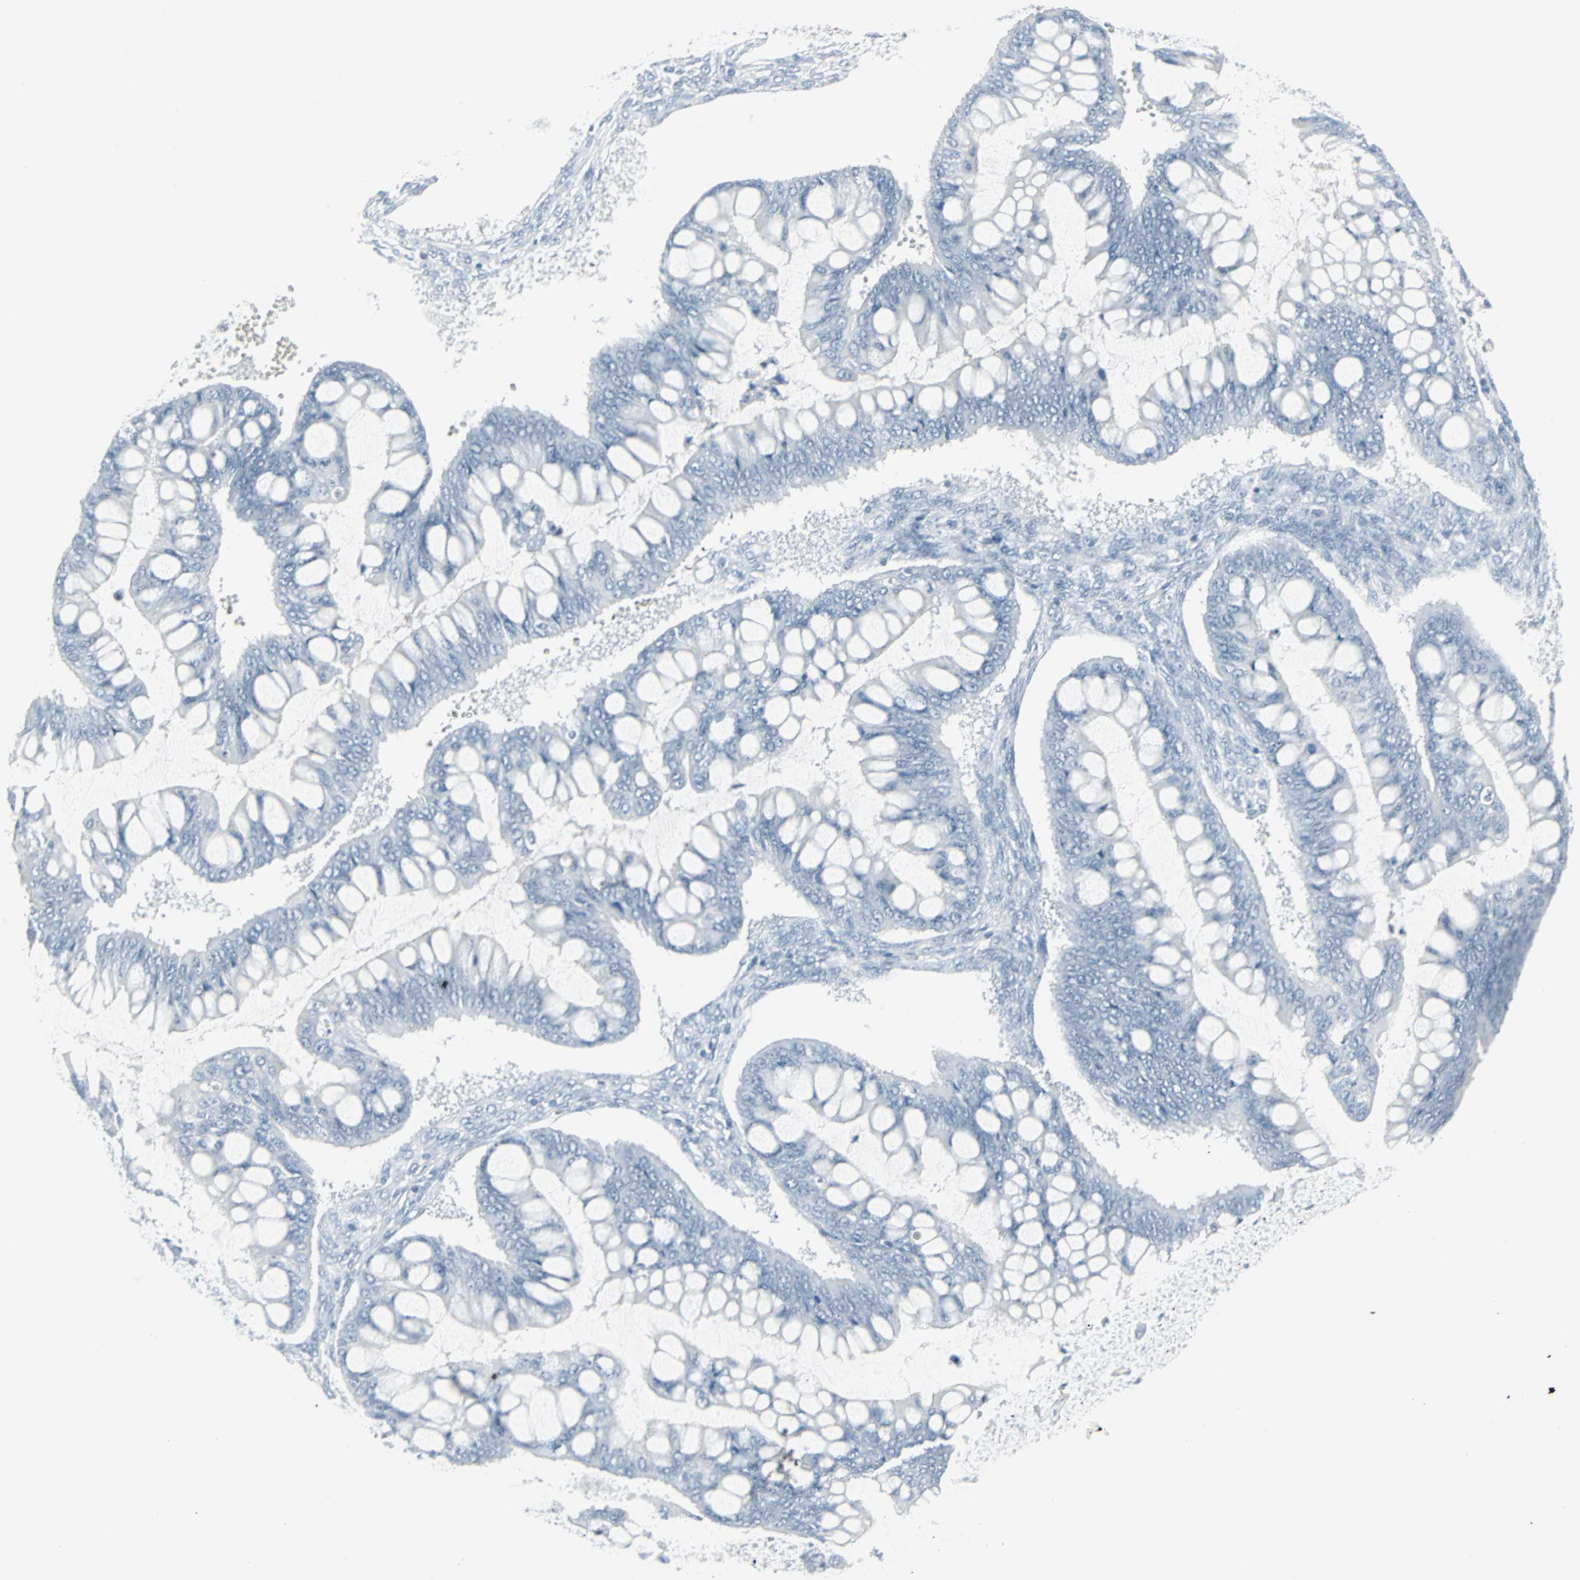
{"staining": {"intensity": "negative", "quantity": "none", "location": "none"}, "tissue": "ovarian cancer", "cell_type": "Tumor cells", "image_type": "cancer", "snomed": [{"axis": "morphology", "description": "Cystadenocarcinoma, mucinous, NOS"}, {"axis": "topography", "description": "Ovary"}], "caption": "High power microscopy micrograph of an immunohistochemistry (IHC) photomicrograph of ovarian cancer (mucinous cystadenocarcinoma), revealing no significant positivity in tumor cells. Brightfield microscopy of immunohistochemistry stained with DAB (3,3'-diaminobenzidine) (brown) and hematoxylin (blue), captured at high magnification.", "gene": "LANCL3", "patient": {"sex": "female", "age": 73}}